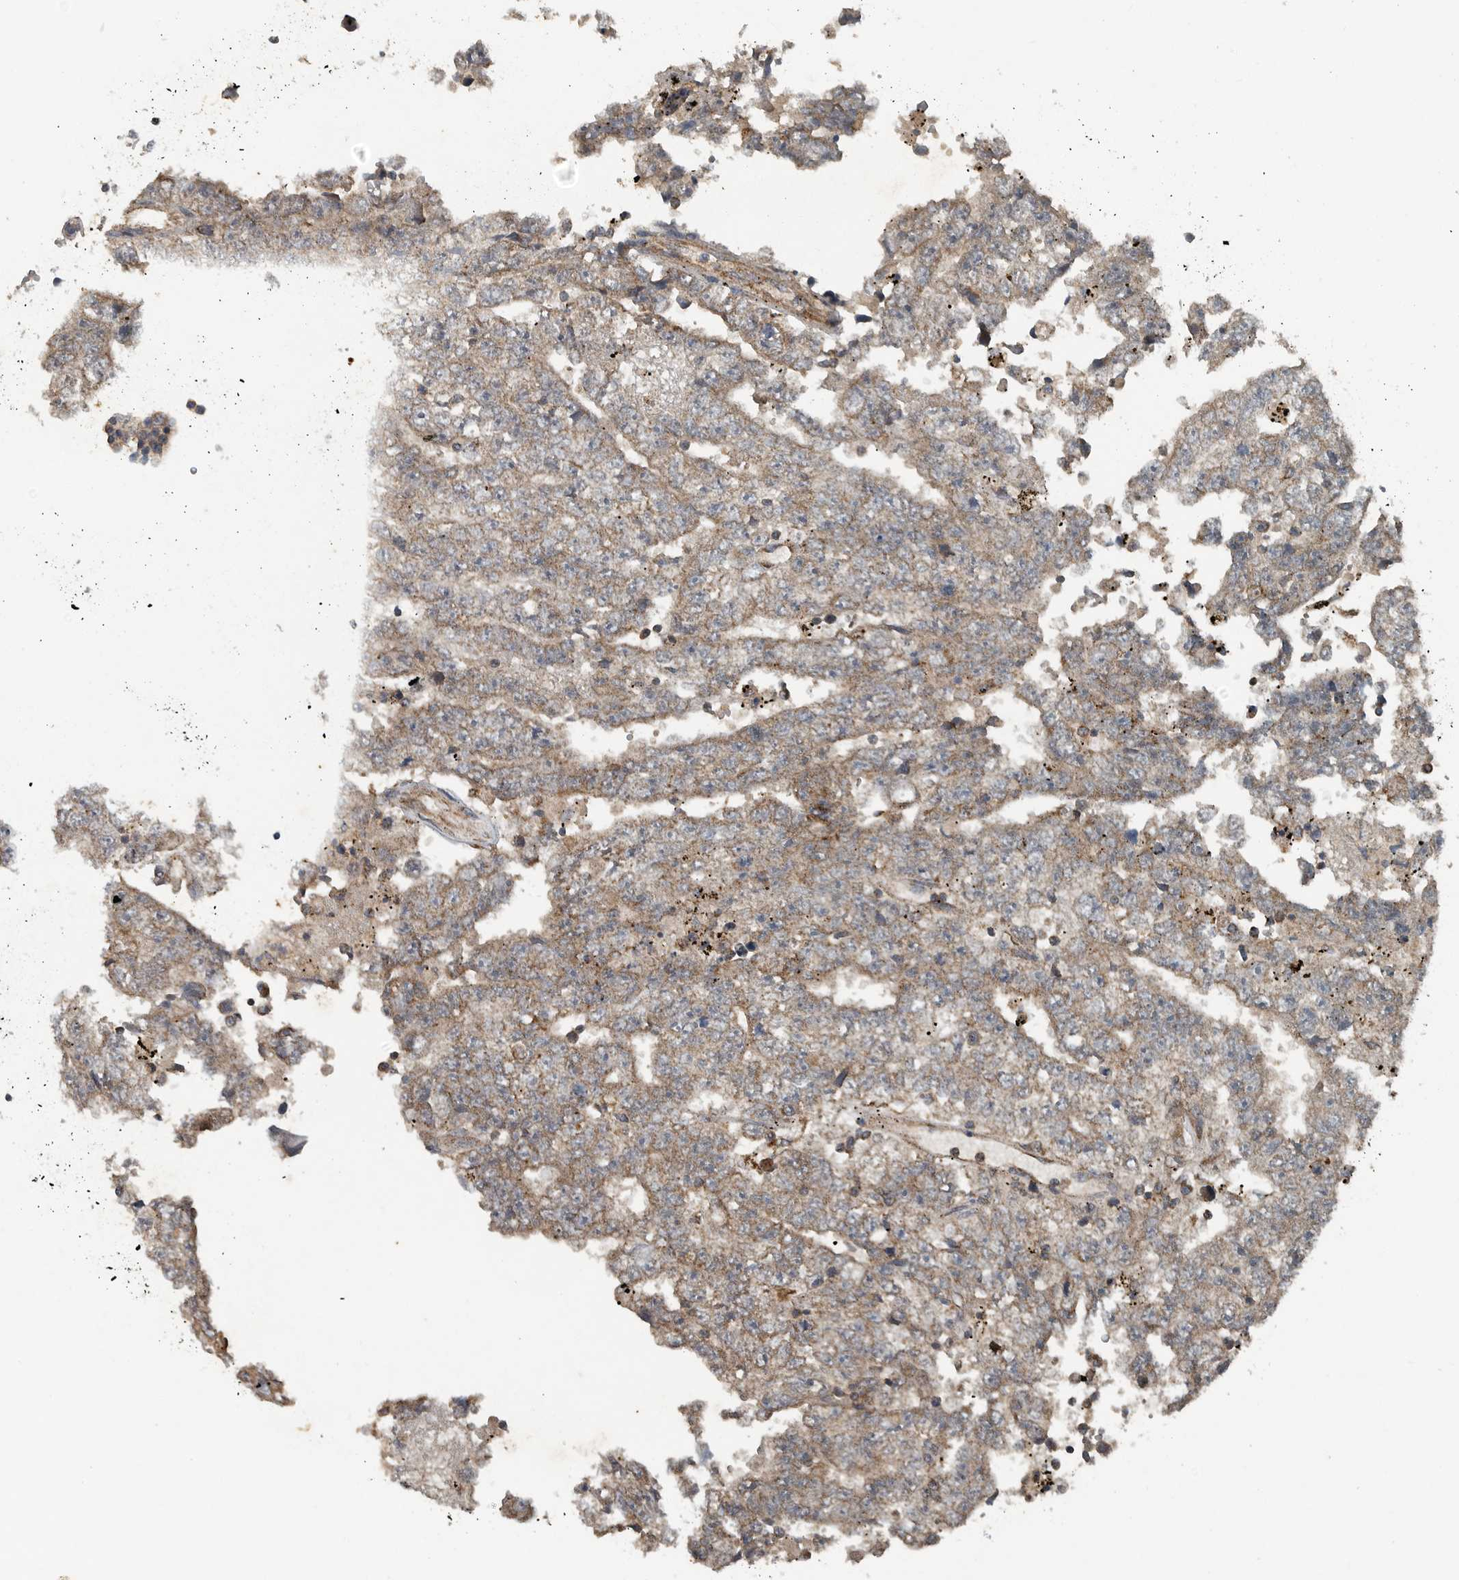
{"staining": {"intensity": "weak", "quantity": ">75%", "location": "cytoplasmic/membranous"}, "tissue": "testis cancer", "cell_type": "Tumor cells", "image_type": "cancer", "snomed": [{"axis": "morphology", "description": "Carcinoma, Embryonal, NOS"}, {"axis": "topography", "description": "Testis"}], "caption": "An immunohistochemistry micrograph of neoplastic tissue is shown. Protein staining in brown highlights weak cytoplasmic/membranous positivity in testis embryonal carcinoma within tumor cells.", "gene": "IL6ST", "patient": {"sex": "male", "age": 25}}